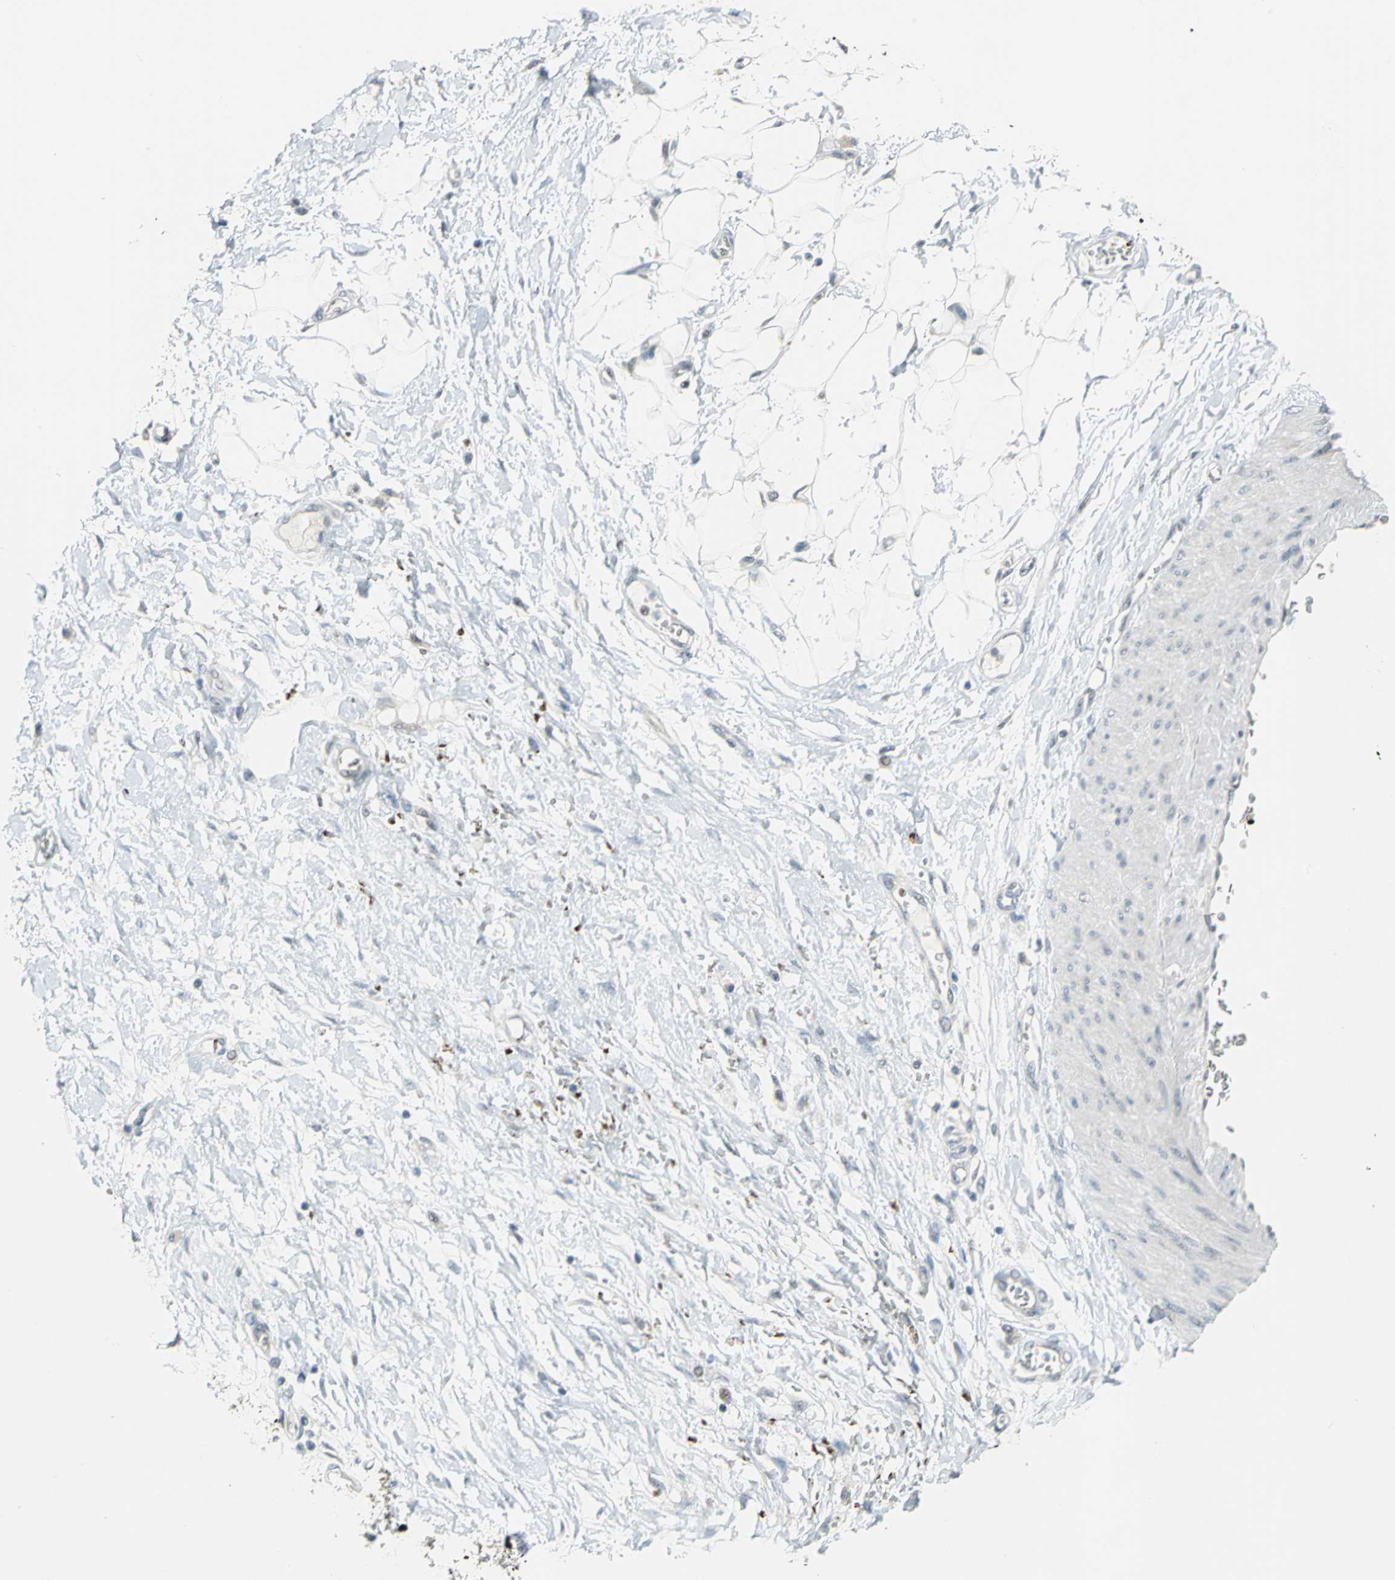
{"staining": {"intensity": "negative", "quantity": "none", "location": "none"}, "tissue": "adipose tissue", "cell_type": "Adipocytes", "image_type": "normal", "snomed": [{"axis": "morphology", "description": "Normal tissue, NOS"}, {"axis": "morphology", "description": "Urothelial carcinoma, High grade"}, {"axis": "topography", "description": "Vascular tissue"}, {"axis": "topography", "description": "Urinary bladder"}], "caption": "Protein analysis of benign adipose tissue displays no significant positivity in adipocytes. (Immunohistochemistry (ihc), brightfield microscopy, high magnification).", "gene": "GLI3", "patient": {"sex": "female", "age": 56}}